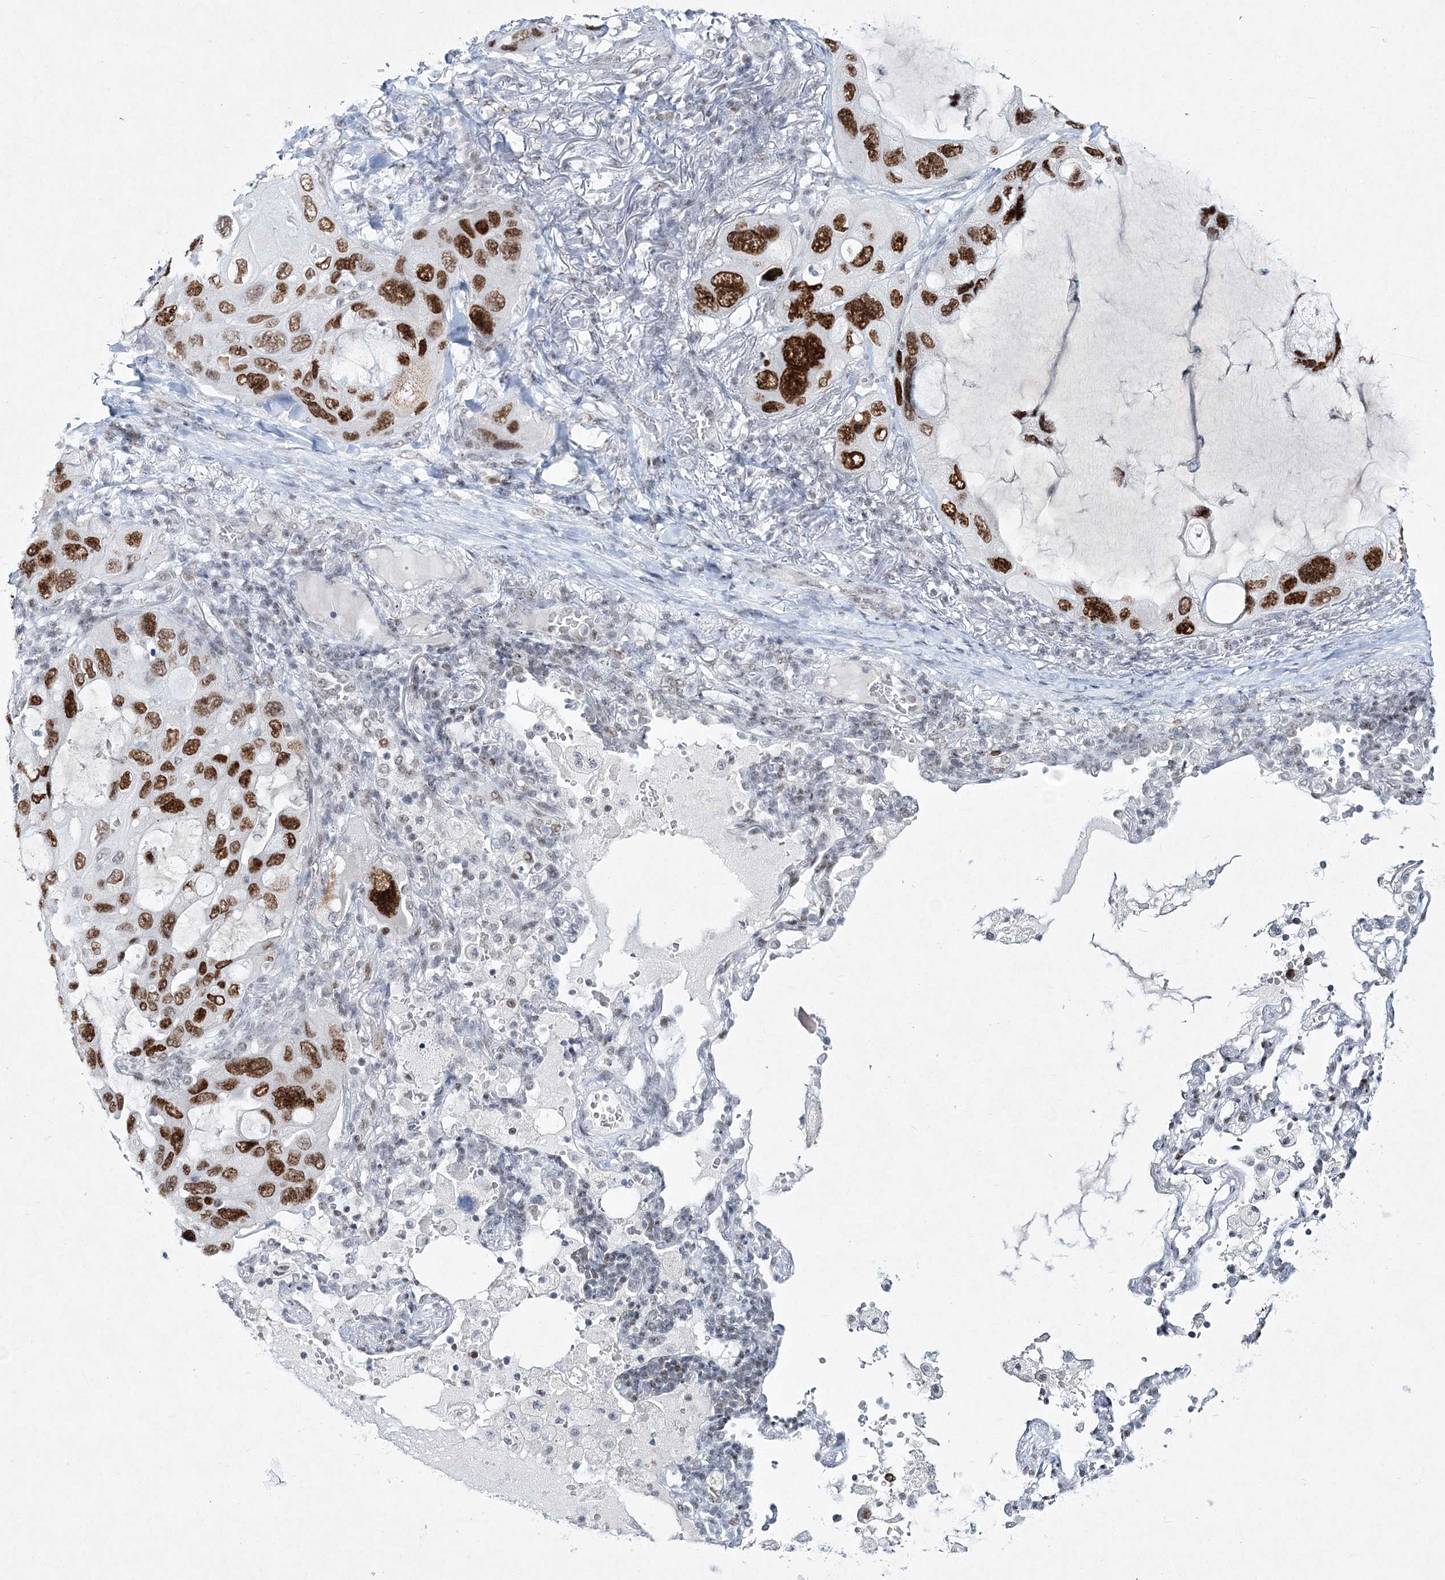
{"staining": {"intensity": "strong", "quantity": ">75%", "location": "nuclear"}, "tissue": "lung cancer", "cell_type": "Tumor cells", "image_type": "cancer", "snomed": [{"axis": "morphology", "description": "Squamous cell carcinoma, NOS"}, {"axis": "topography", "description": "Lung"}], "caption": "This histopathology image reveals IHC staining of human lung cancer, with high strong nuclear expression in about >75% of tumor cells.", "gene": "LRRFIP2", "patient": {"sex": "female", "age": 73}}